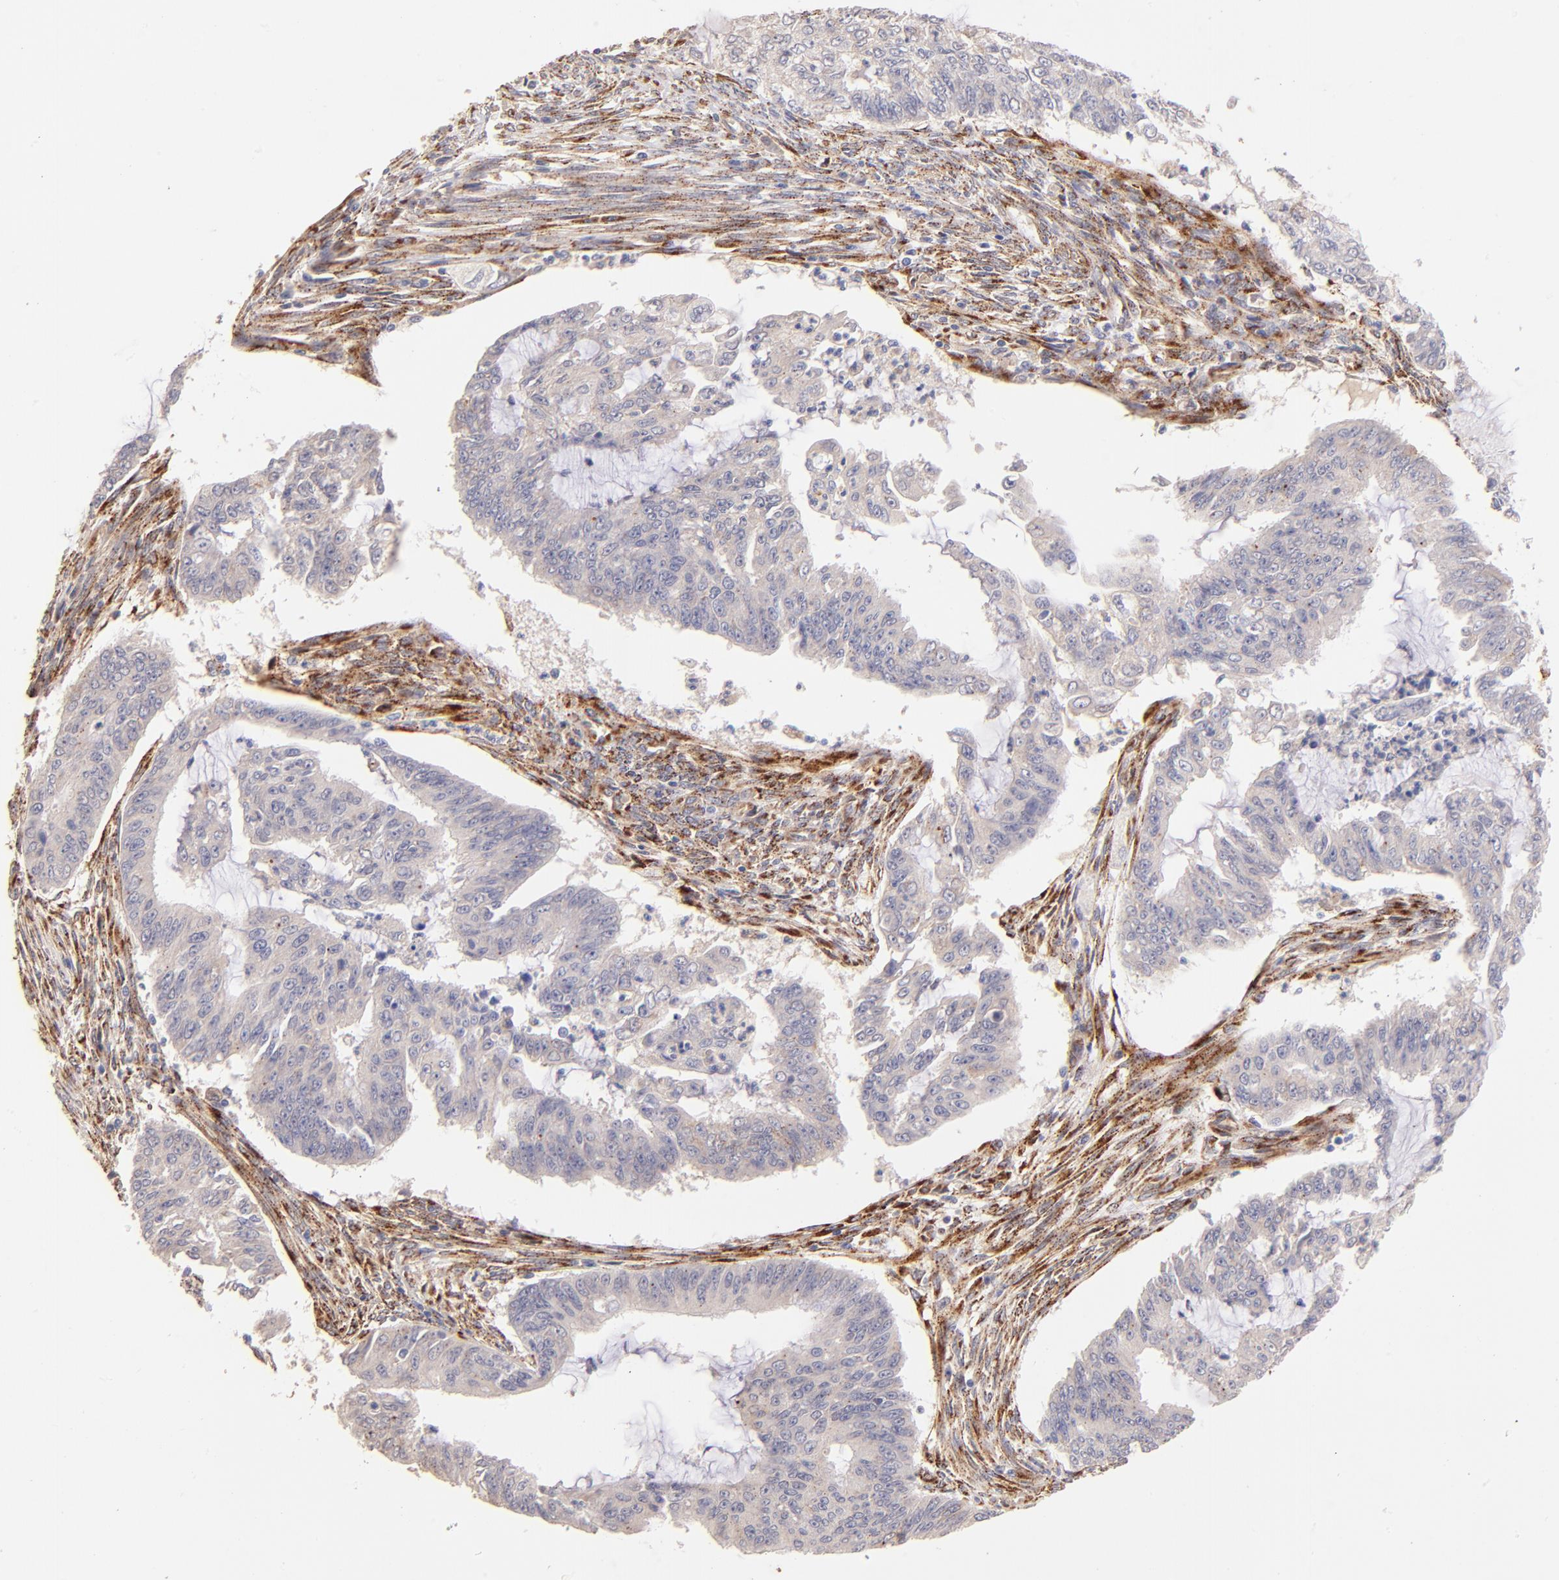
{"staining": {"intensity": "negative", "quantity": "none", "location": "none"}, "tissue": "endometrial cancer", "cell_type": "Tumor cells", "image_type": "cancer", "snomed": [{"axis": "morphology", "description": "Adenocarcinoma, NOS"}, {"axis": "topography", "description": "Endometrium"}], "caption": "Tumor cells show no significant positivity in endometrial cancer.", "gene": "SPARC", "patient": {"sex": "female", "age": 75}}